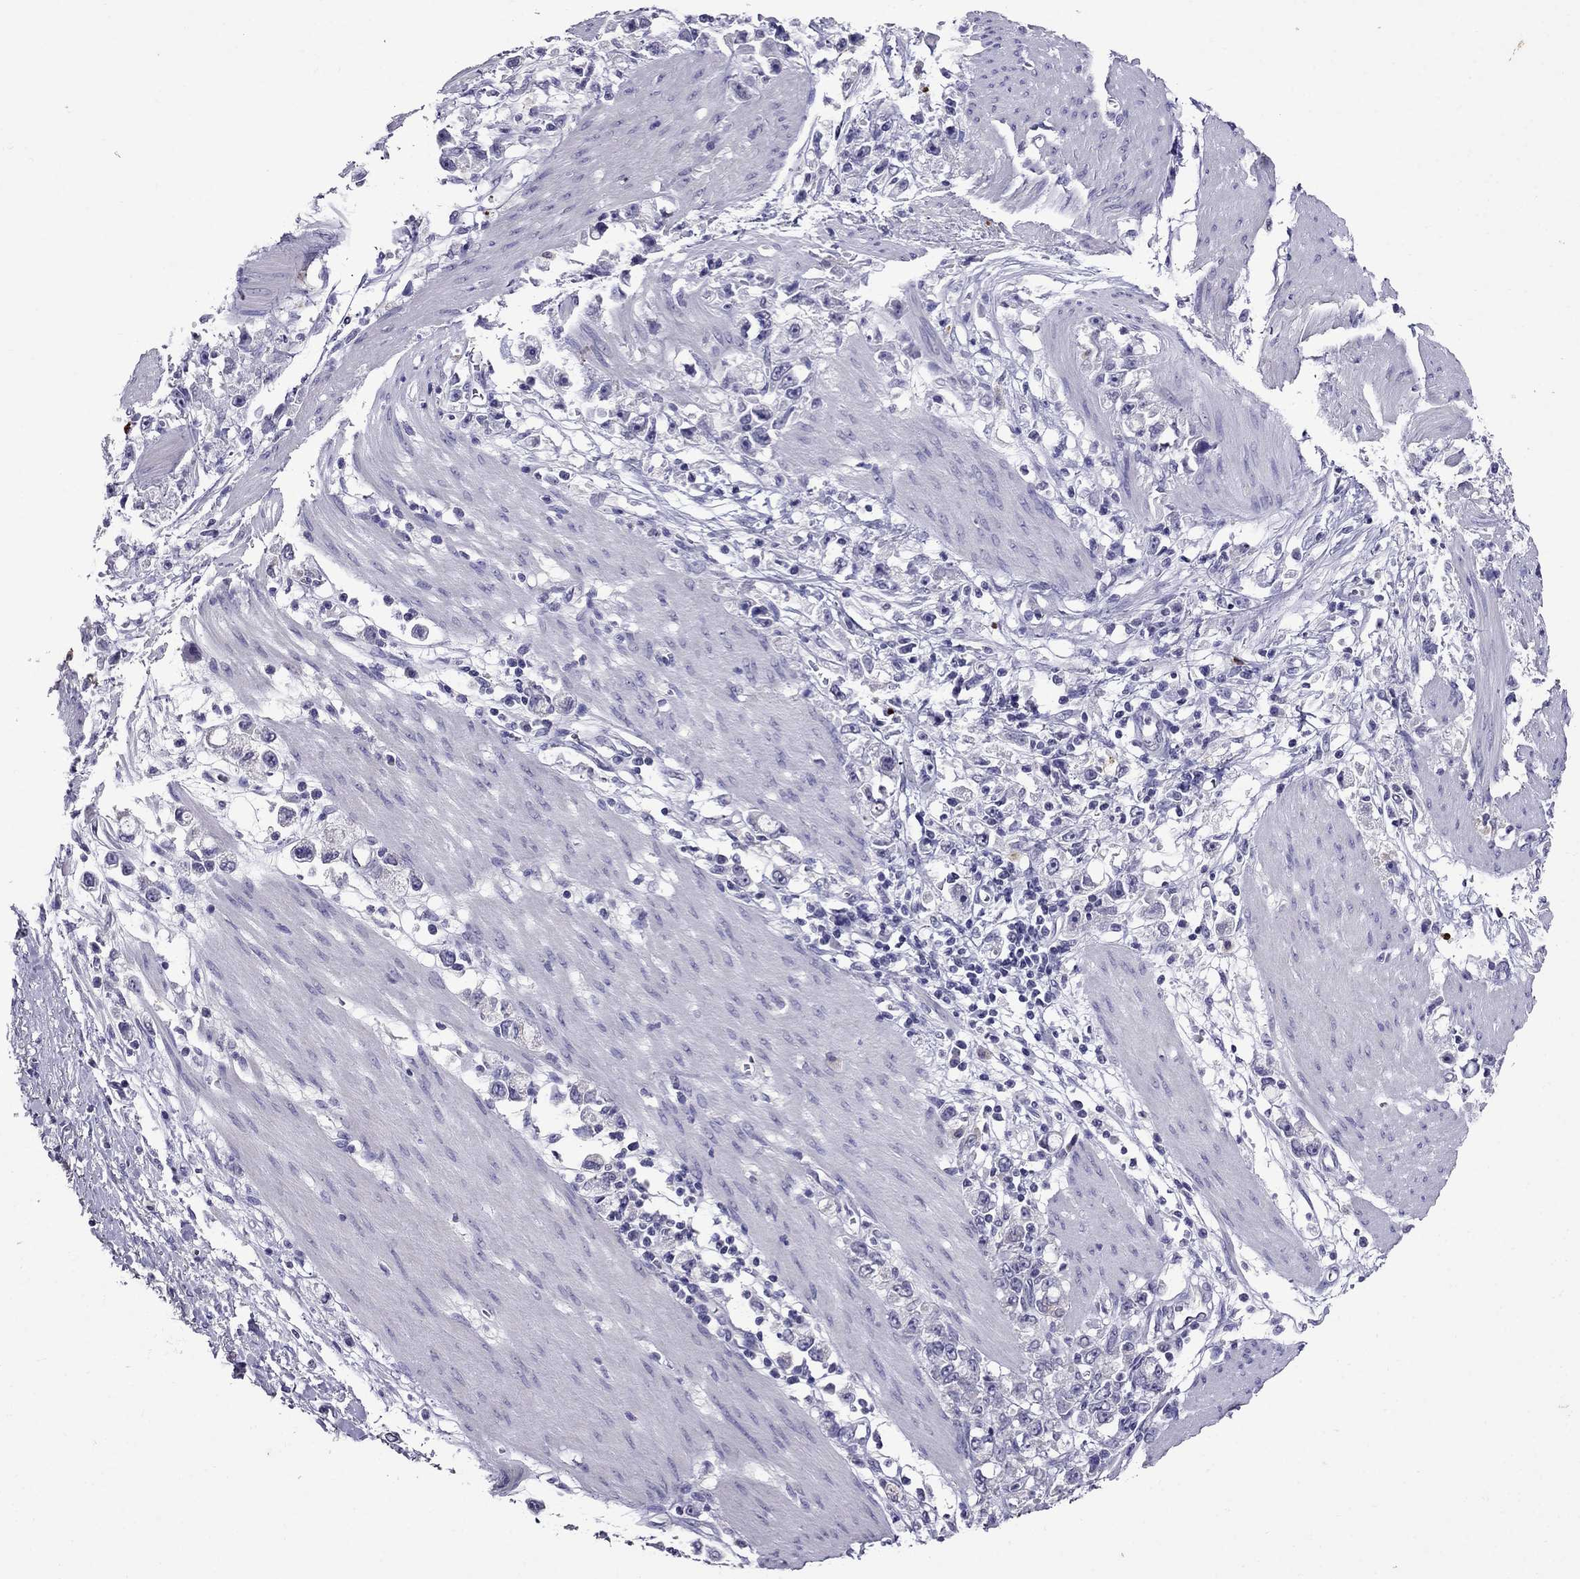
{"staining": {"intensity": "negative", "quantity": "none", "location": "none"}, "tissue": "stomach cancer", "cell_type": "Tumor cells", "image_type": "cancer", "snomed": [{"axis": "morphology", "description": "Adenocarcinoma, NOS"}, {"axis": "topography", "description": "Stomach"}], "caption": "Immunohistochemical staining of human adenocarcinoma (stomach) displays no significant staining in tumor cells.", "gene": "OLFM4", "patient": {"sex": "female", "age": 59}}